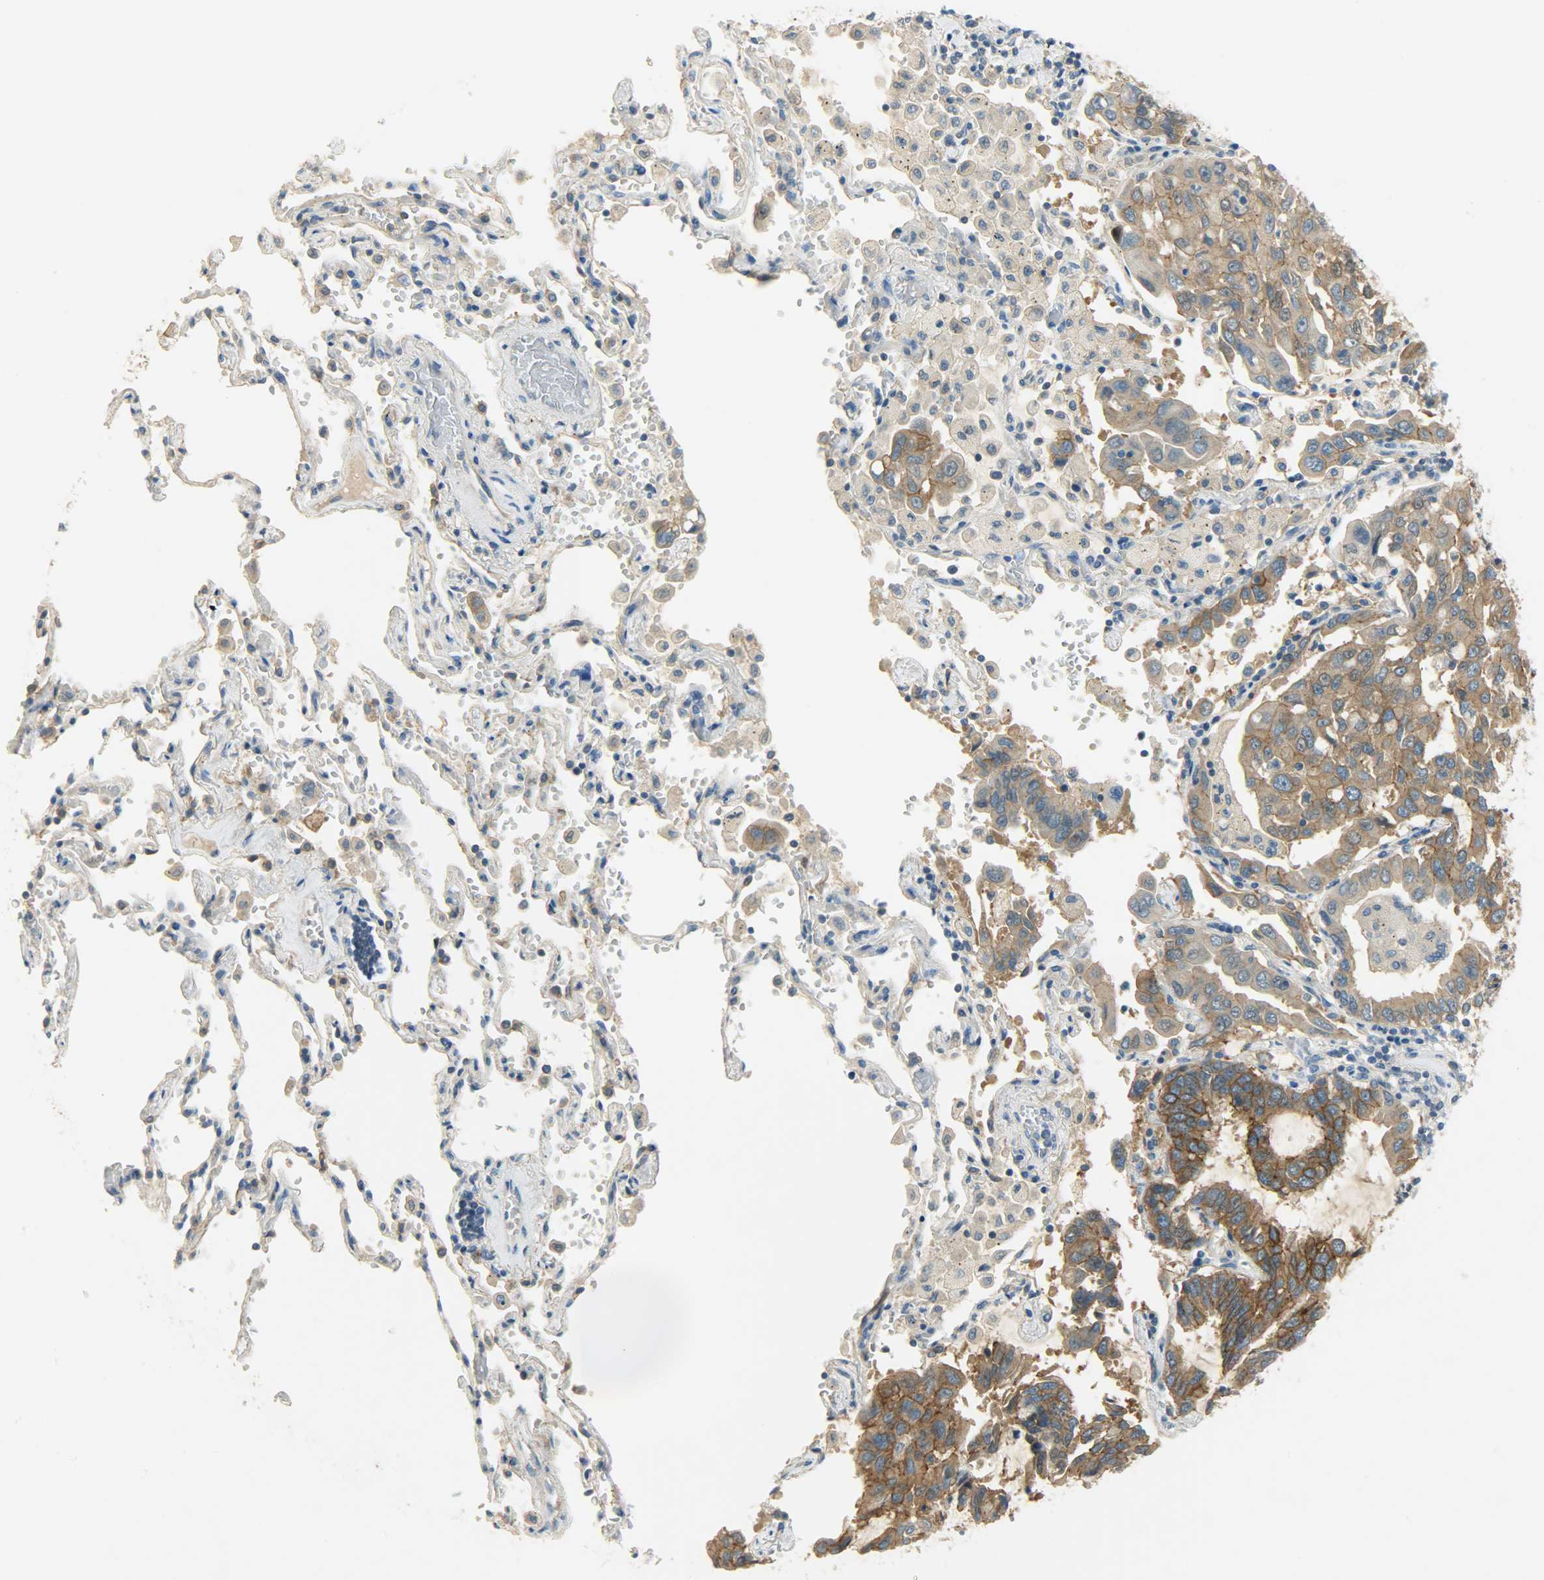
{"staining": {"intensity": "strong", "quantity": ">75%", "location": "cytoplasmic/membranous"}, "tissue": "lung cancer", "cell_type": "Tumor cells", "image_type": "cancer", "snomed": [{"axis": "morphology", "description": "Adenocarcinoma, NOS"}, {"axis": "topography", "description": "Lung"}], "caption": "Immunohistochemistry (IHC) histopathology image of human lung cancer (adenocarcinoma) stained for a protein (brown), which shows high levels of strong cytoplasmic/membranous staining in about >75% of tumor cells.", "gene": "DSG2", "patient": {"sex": "male", "age": 64}}